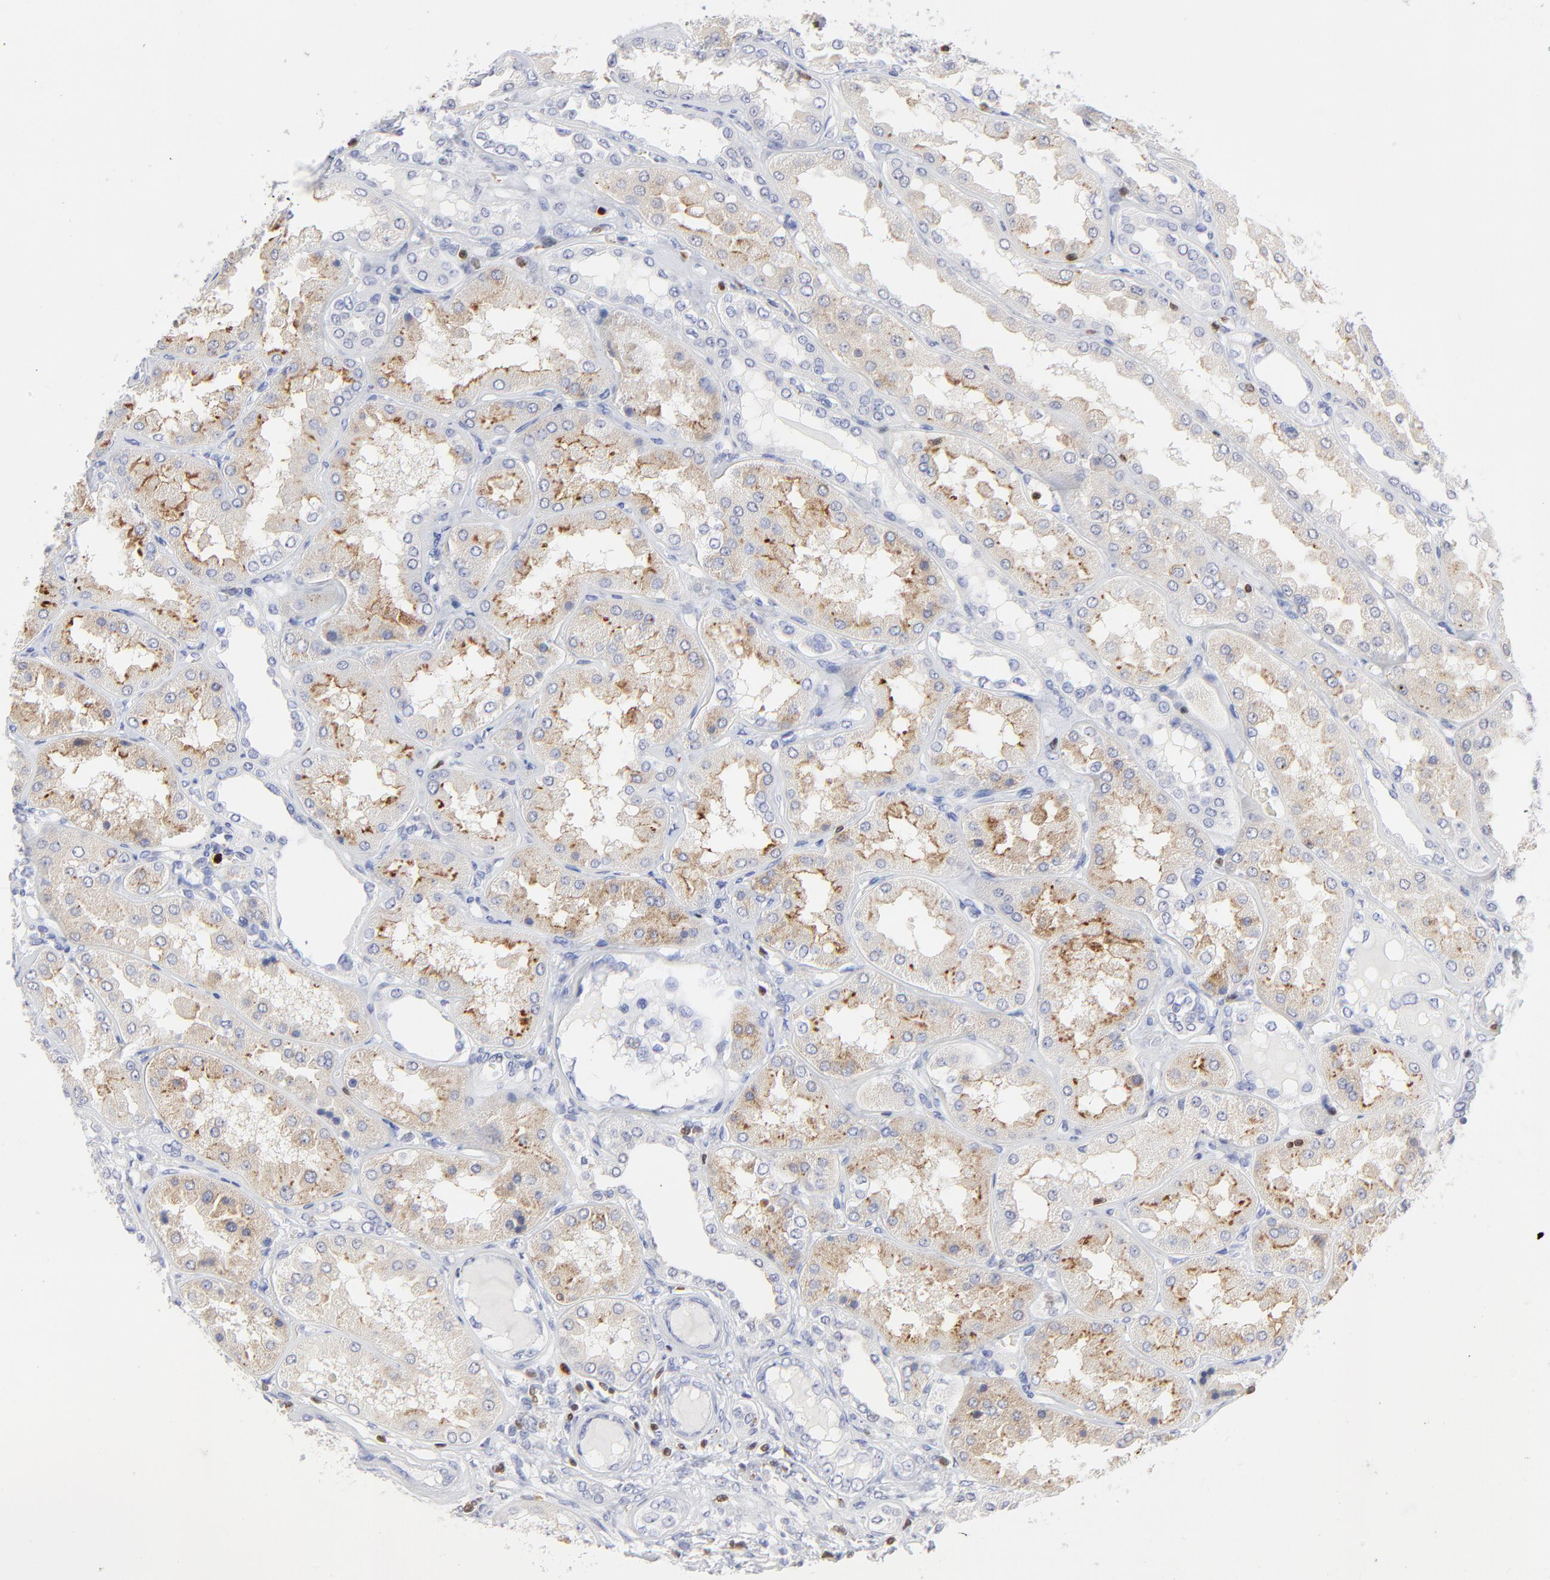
{"staining": {"intensity": "negative", "quantity": "none", "location": "none"}, "tissue": "kidney", "cell_type": "Cells in glomeruli", "image_type": "normal", "snomed": [{"axis": "morphology", "description": "Normal tissue, NOS"}, {"axis": "topography", "description": "Kidney"}], "caption": "The histopathology image shows no significant staining in cells in glomeruli of kidney. (Immunohistochemistry (ihc), brightfield microscopy, high magnification).", "gene": "ZAP70", "patient": {"sex": "female", "age": 56}}